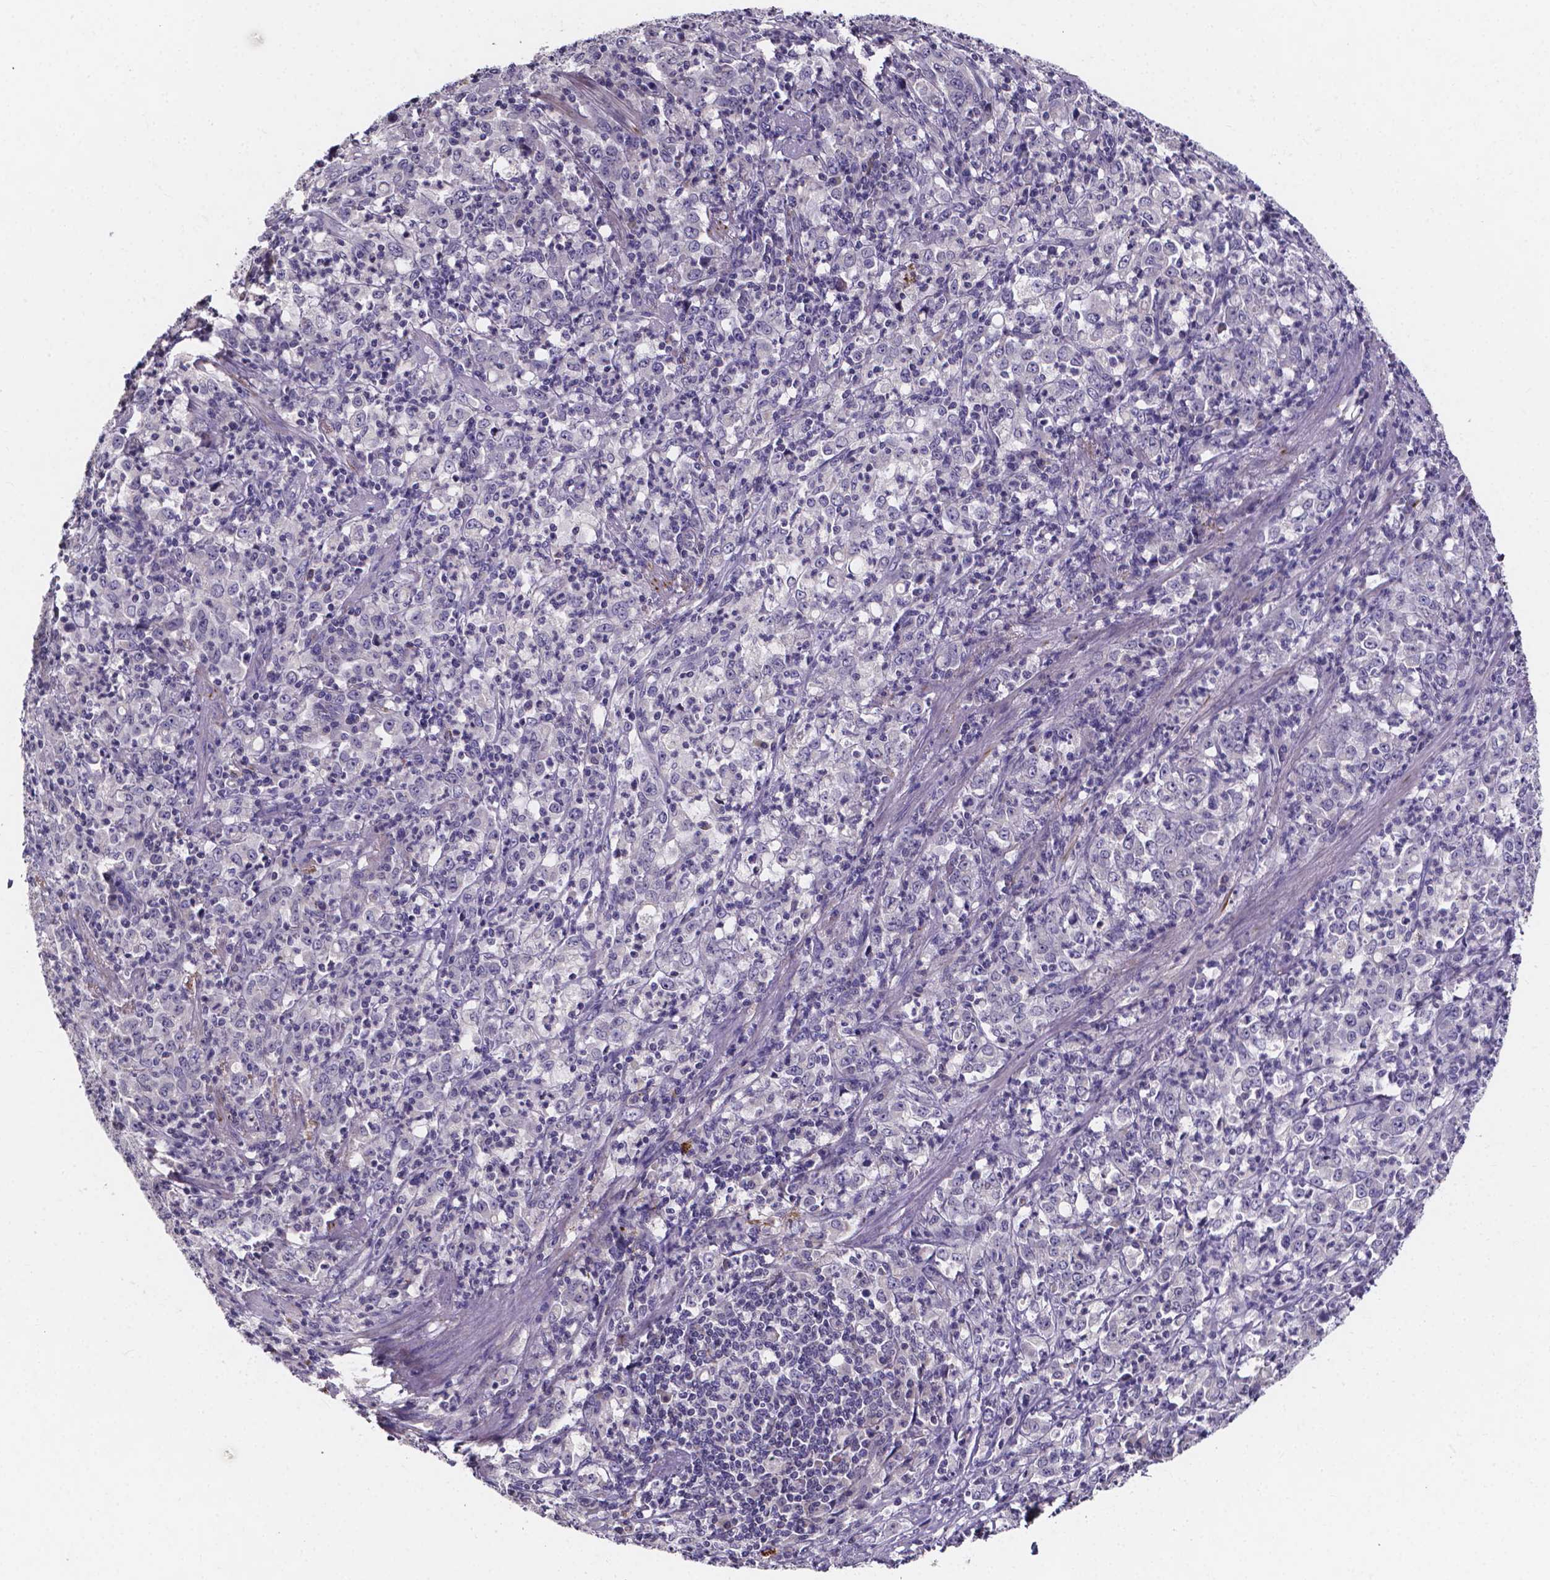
{"staining": {"intensity": "negative", "quantity": "none", "location": "none"}, "tissue": "stomach cancer", "cell_type": "Tumor cells", "image_type": "cancer", "snomed": [{"axis": "morphology", "description": "Adenocarcinoma, NOS"}, {"axis": "topography", "description": "Stomach, lower"}], "caption": "This is an immunohistochemistry histopathology image of human stomach adenocarcinoma. There is no staining in tumor cells.", "gene": "SPOCD1", "patient": {"sex": "female", "age": 71}}